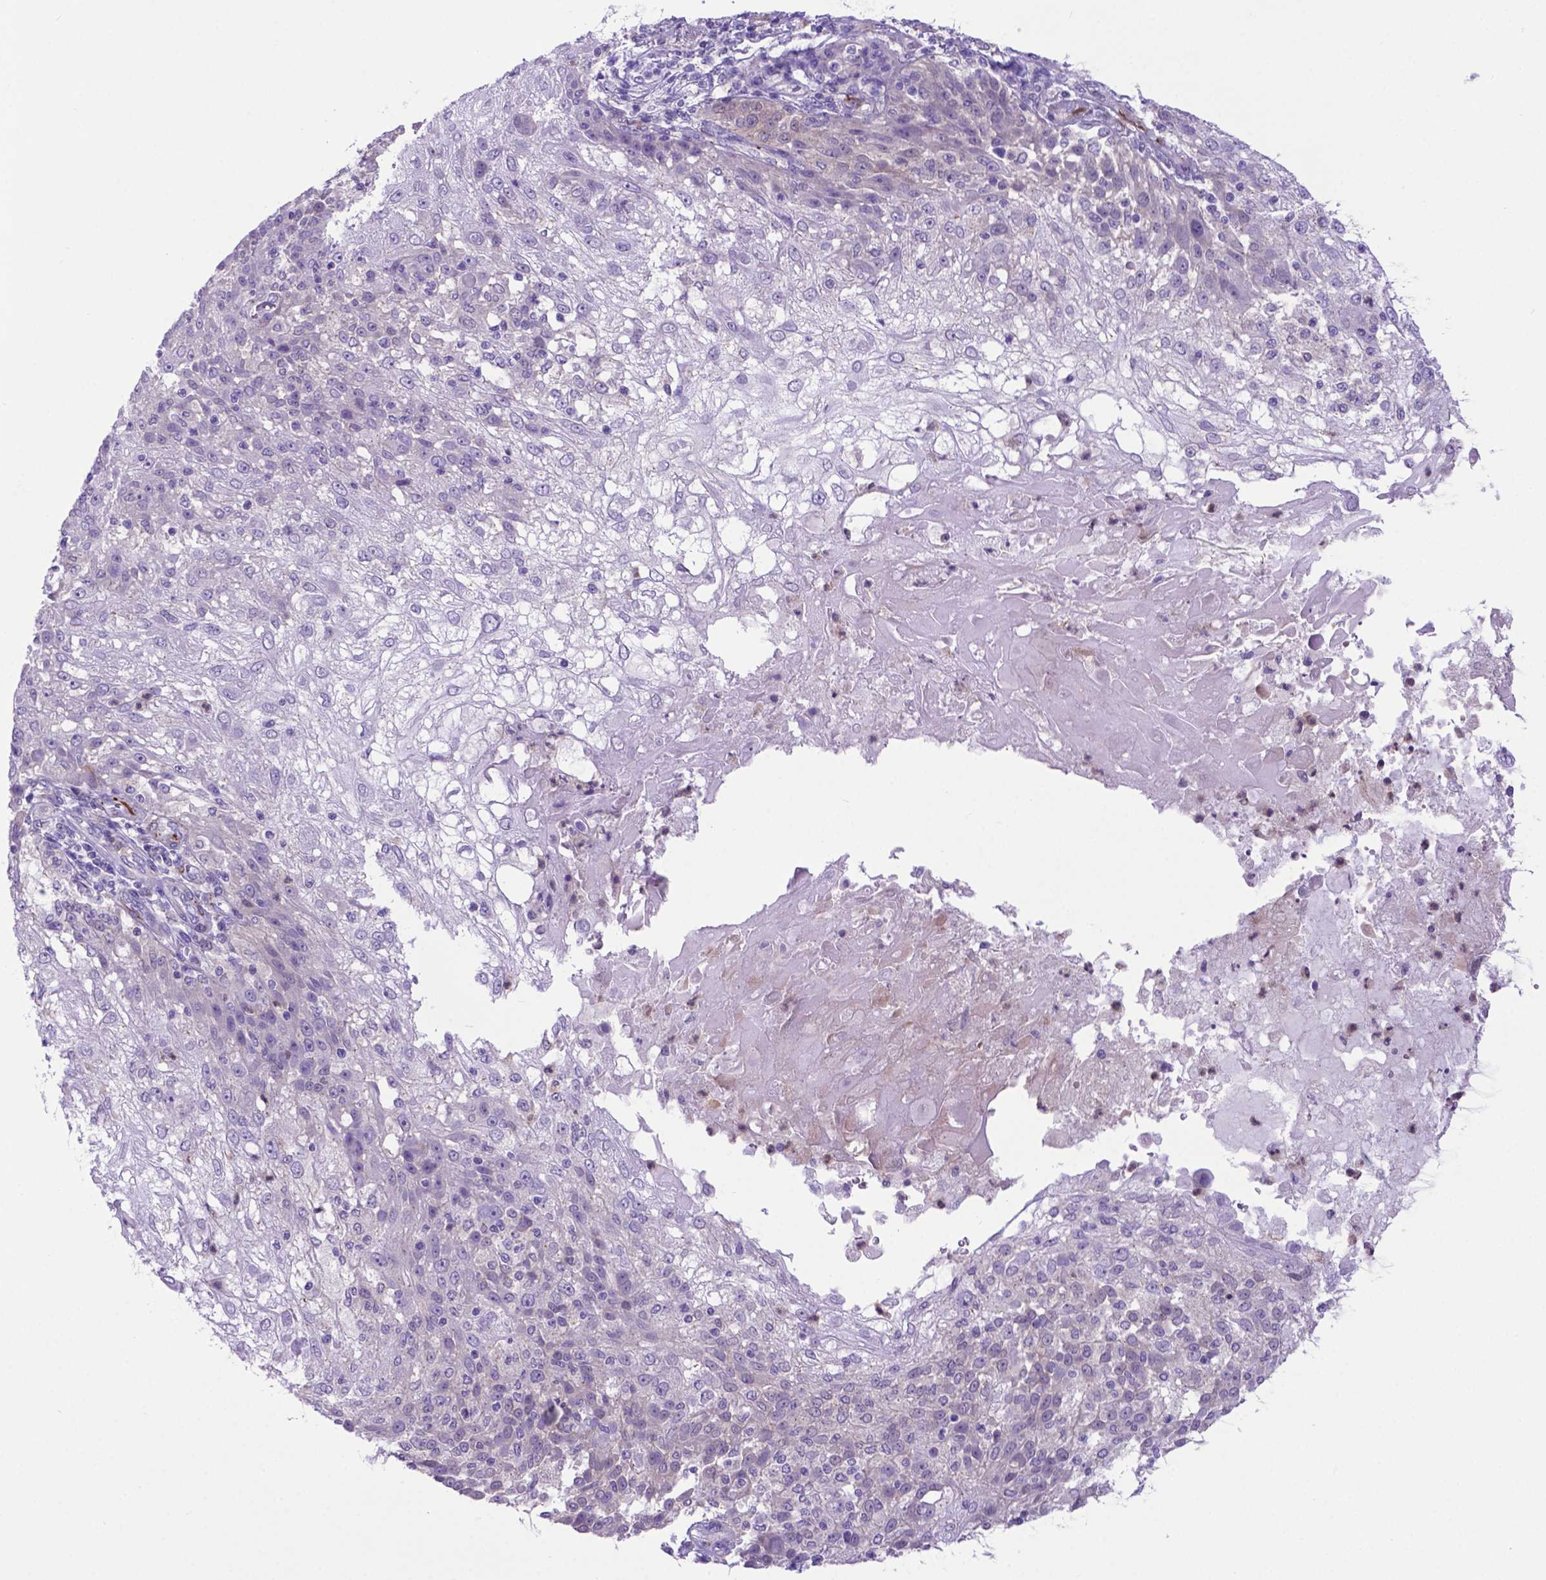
{"staining": {"intensity": "negative", "quantity": "none", "location": "none"}, "tissue": "skin cancer", "cell_type": "Tumor cells", "image_type": "cancer", "snomed": [{"axis": "morphology", "description": "Normal tissue, NOS"}, {"axis": "morphology", "description": "Squamous cell carcinoma, NOS"}, {"axis": "topography", "description": "Skin"}], "caption": "Protein analysis of skin cancer exhibits no significant positivity in tumor cells.", "gene": "LZTR1", "patient": {"sex": "female", "age": 83}}